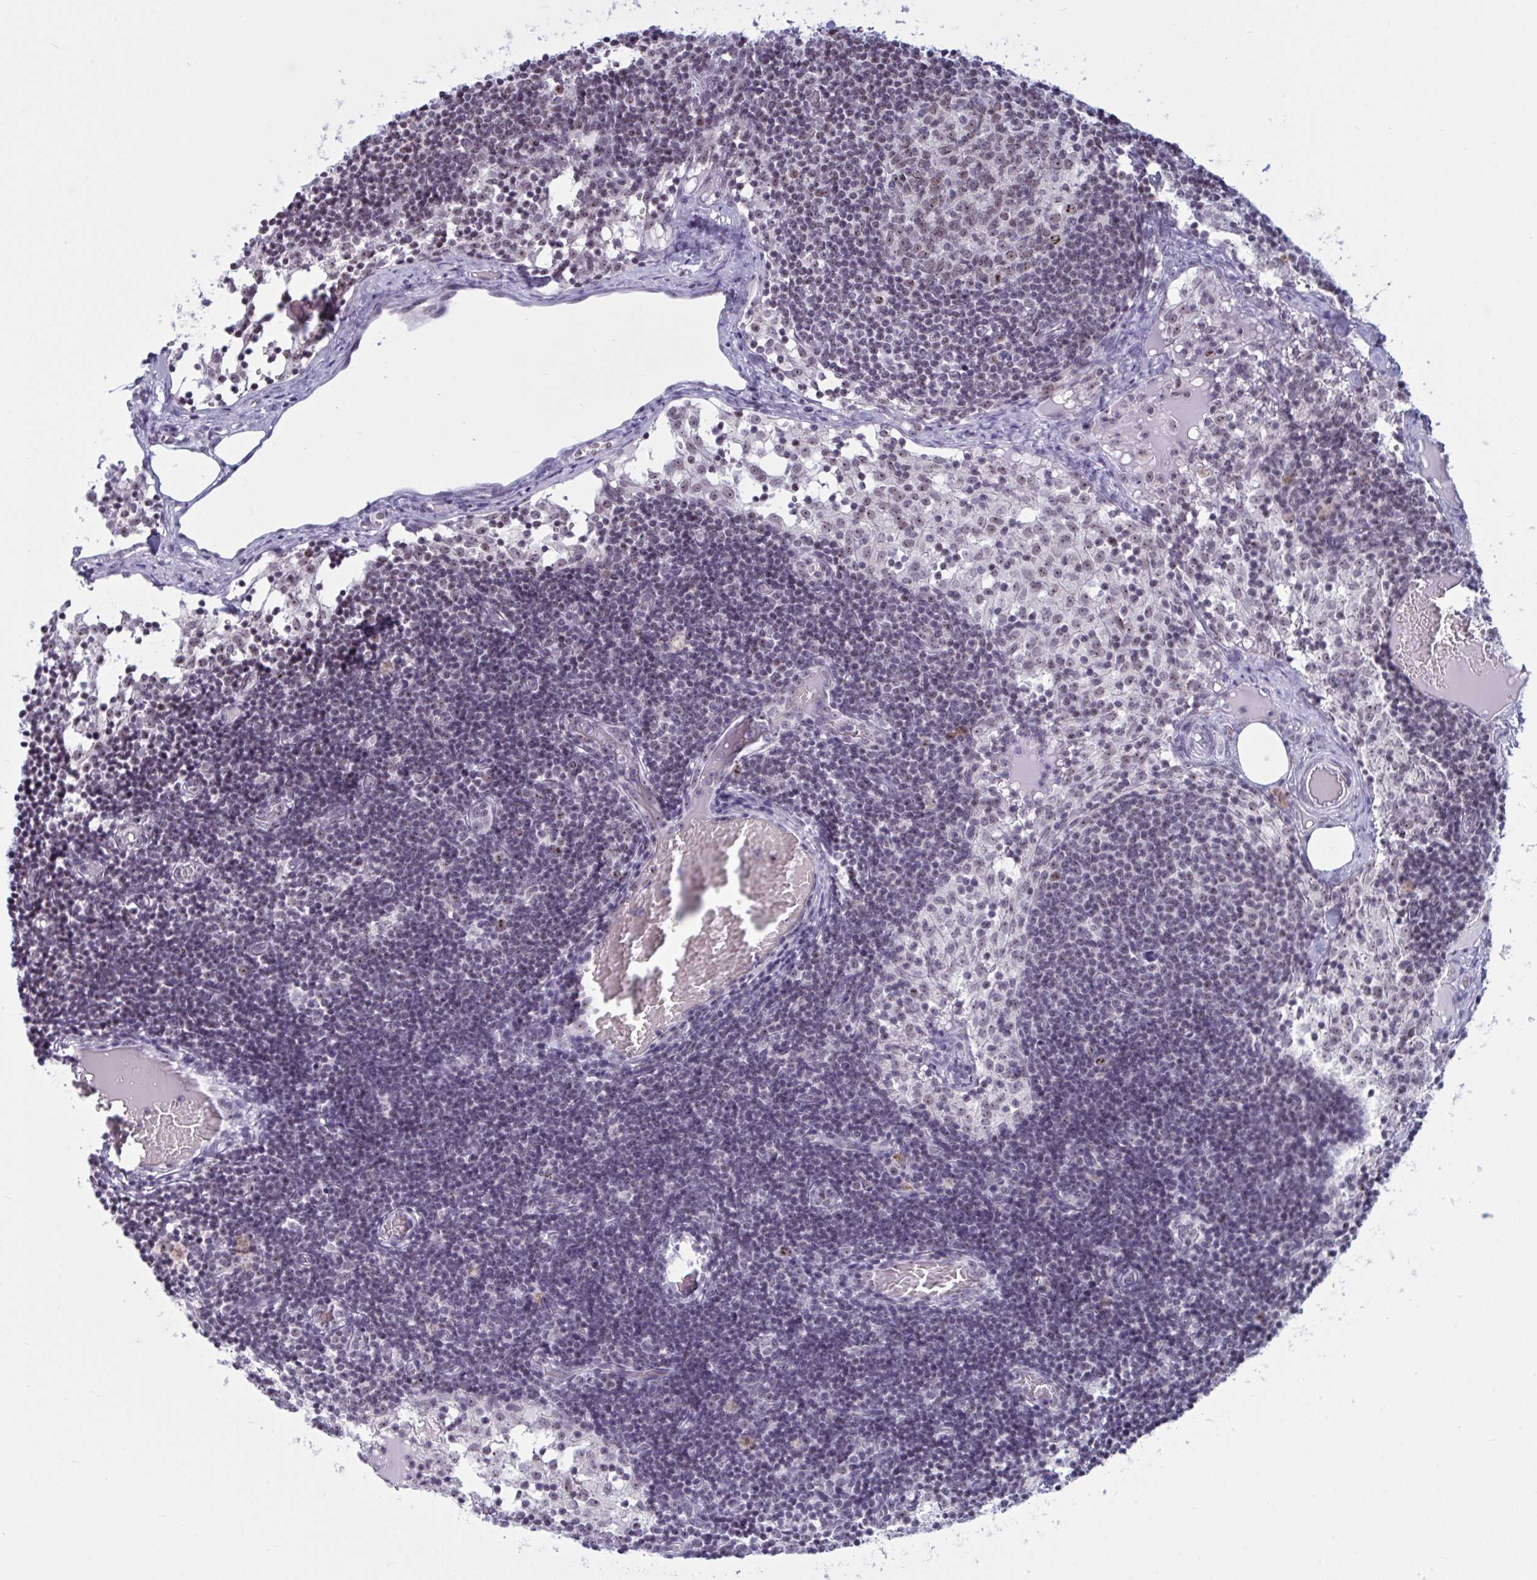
{"staining": {"intensity": "weak", "quantity": ">75%", "location": "nuclear"}, "tissue": "lymph node", "cell_type": "Germinal center cells", "image_type": "normal", "snomed": [{"axis": "morphology", "description": "Normal tissue, NOS"}, {"axis": "topography", "description": "Lymph node"}], "caption": "This micrograph shows immunohistochemistry staining of normal lymph node, with low weak nuclear positivity in about >75% of germinal center cells.", "gene": "TGM6", "patient": {"sex": "female", "age": 31}}